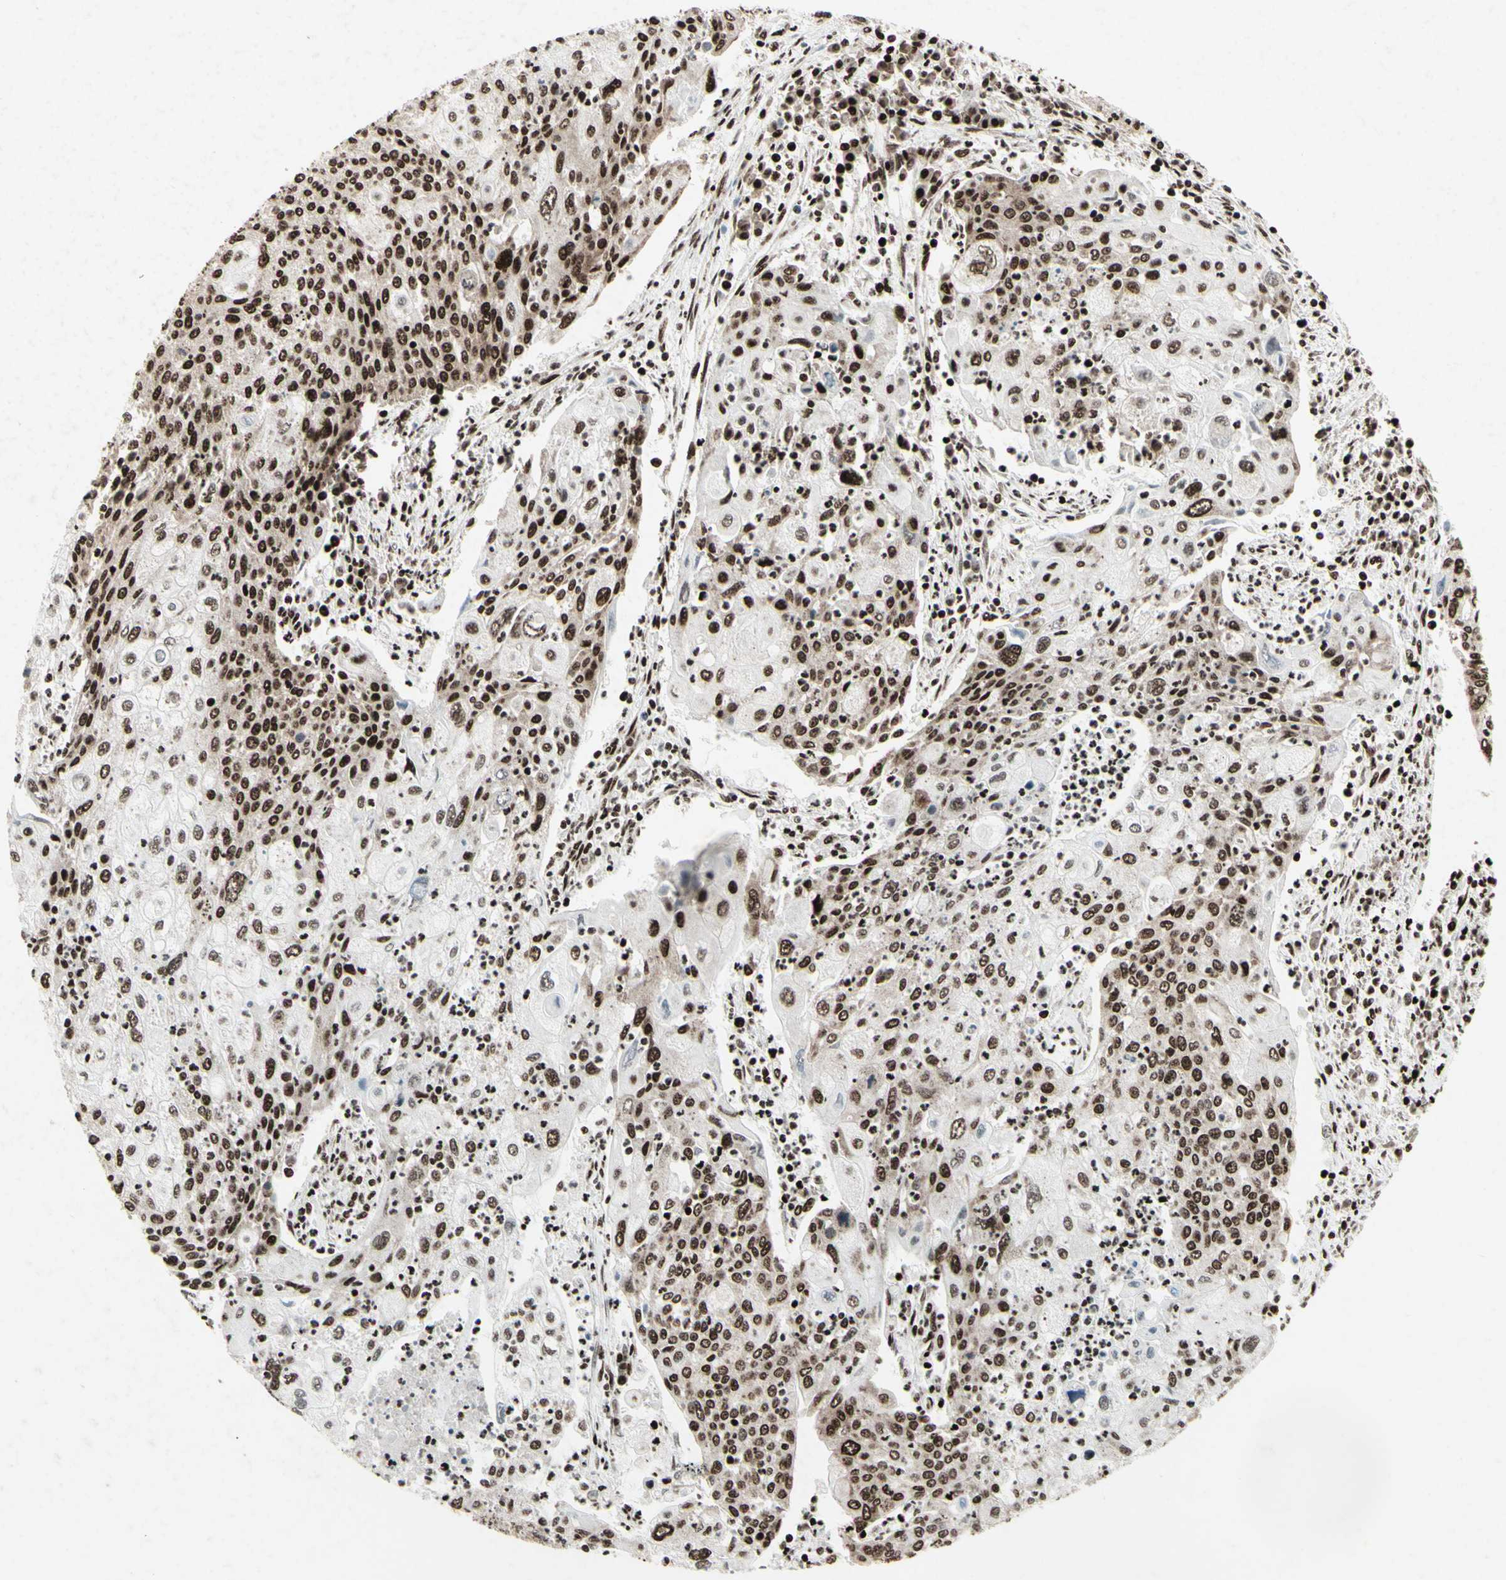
{"staining": {"intensity": "strong", "quantity": ">75%", "location": "nuclear"}, "tissue": "cervical cancer", "cell_type": "Tumor cells", "image_type": "cancer", "snomed": [{"axis": "morphology", "description": "Squamous cell carcinoma, NOS"}, {"axis": "topography", "description": "Cervix"}], "caption": "There is high levels of strong nuclear staining in tumor cells of cervical cancer (squamous cell carcinoma), as demonstrated by immunohistochemical staining (brown color).", "gene": "U2AF2", "patient": {"sex": "female", "age": 40}}